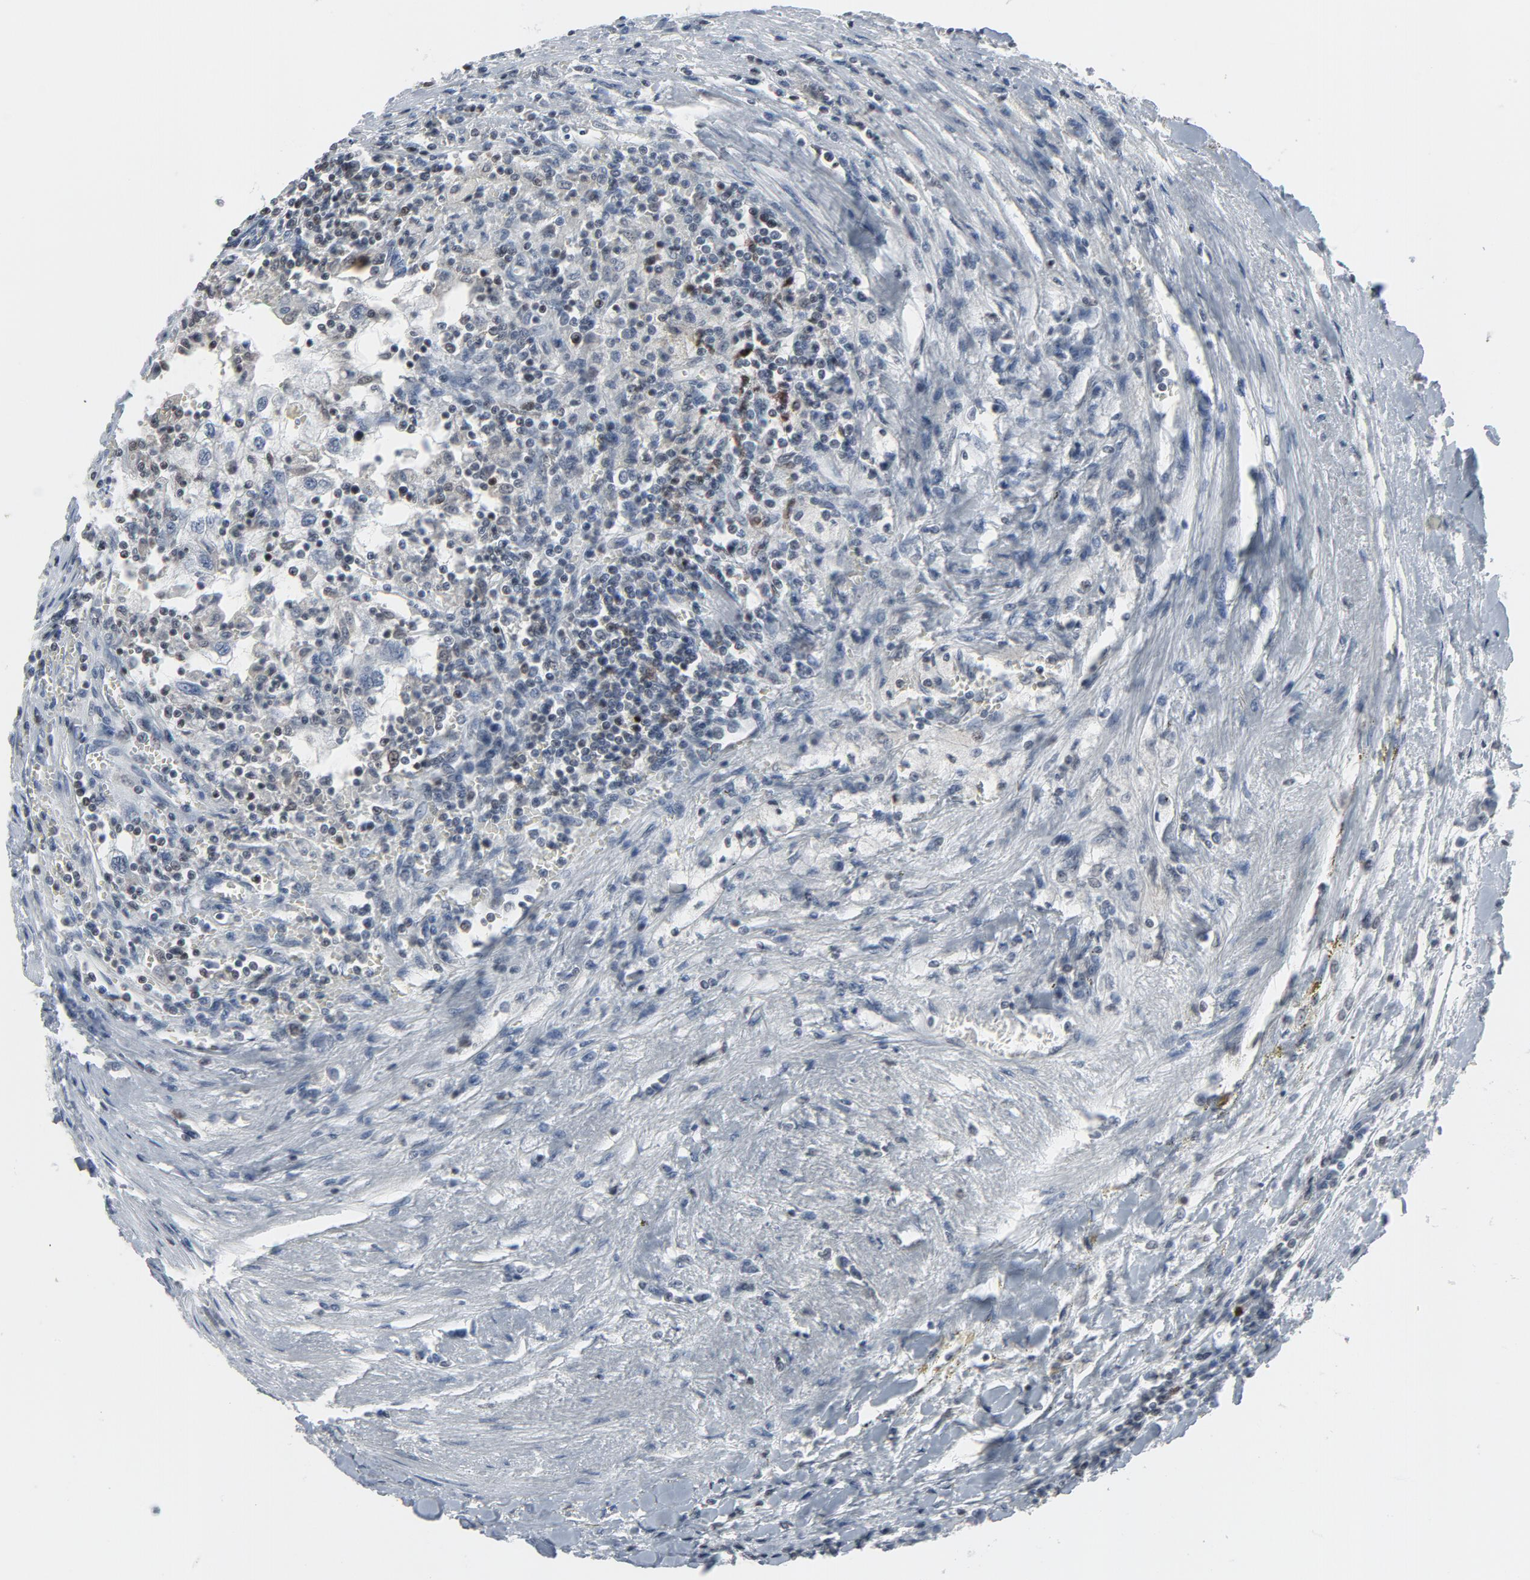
{"staining": {"intensity": "negative", "quantity": "none", "location": "none"}, "tissue": "renal cancer", "cell_type": "Tumor cells", "image_type": "cancer", "snomed": [{"axis": "morphology", "description": "Normal tissue, NOS"}, {"axis": "morphology", "description": "Adenocarcinoma, NOS"}, {"axis": "topography", "description": "Kidney"}], "caption": "Image shows no protein expression in tumor cells of renal adenocarcinoma tissue. (Immunohistochemistry (ihc), brightfield microscopy, high magnification).", "gene": "STAT5A", "patient": {"sex": "male", "age": 71}}